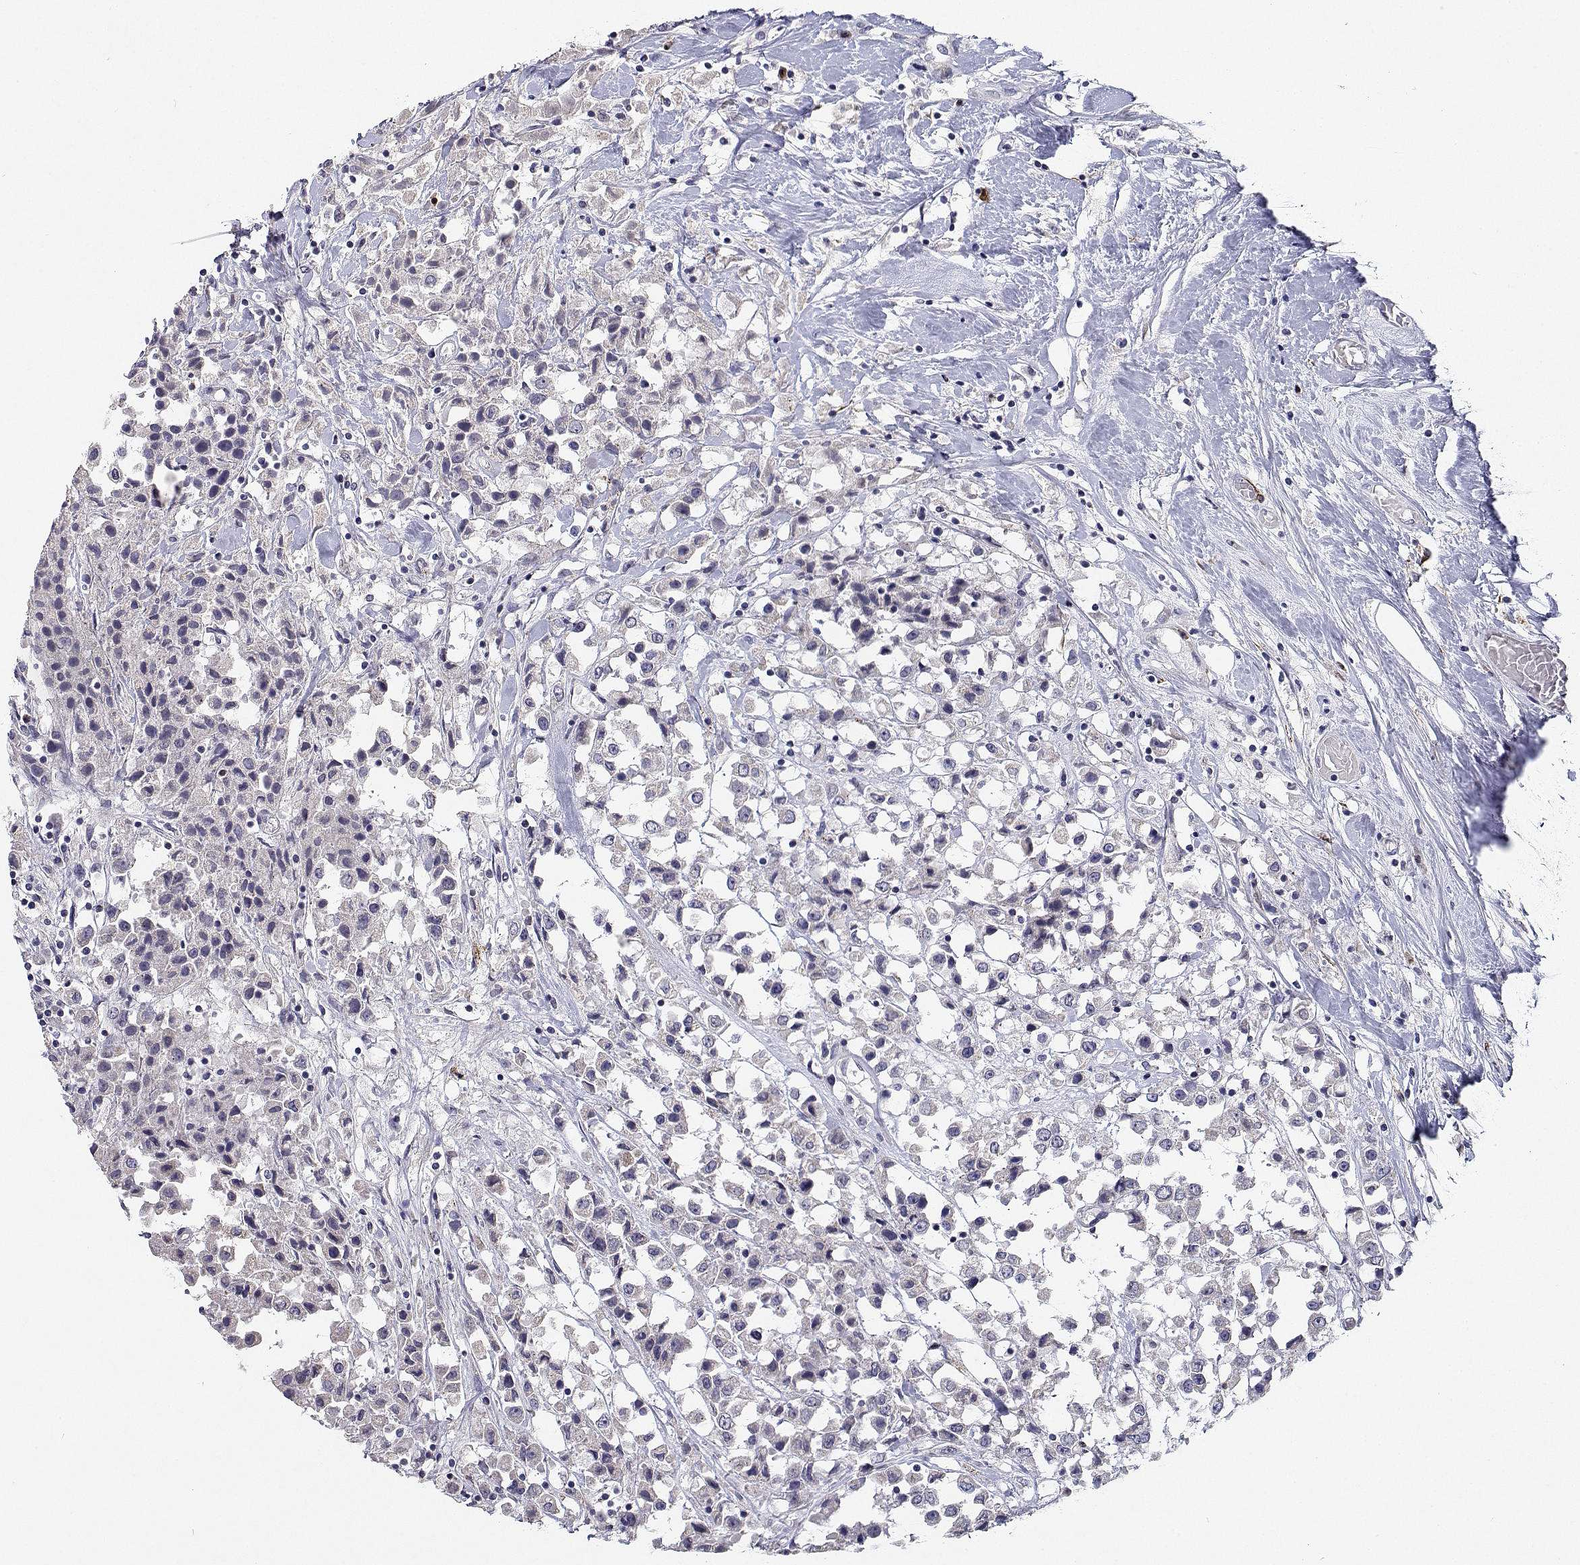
{"staining": {"intensity": "negative", "quantity": "none", "location": "none"}, "tissue": "breast cancer", "cell_type": "Tumor cells", "image_type": "cancer", "snomed": [{"axis": "morphology", "description": "Duct carcinoma"}, {"axis": "topography", "description": "Breast"}], "caption": "The photomicrograph displays no staining of tumor cells in breast intraductal carcinoma. (DAB IHC with hematoxylin counter stain).", "gene": "RBPJL", "patient": {"sex": "female", "age": 61}}